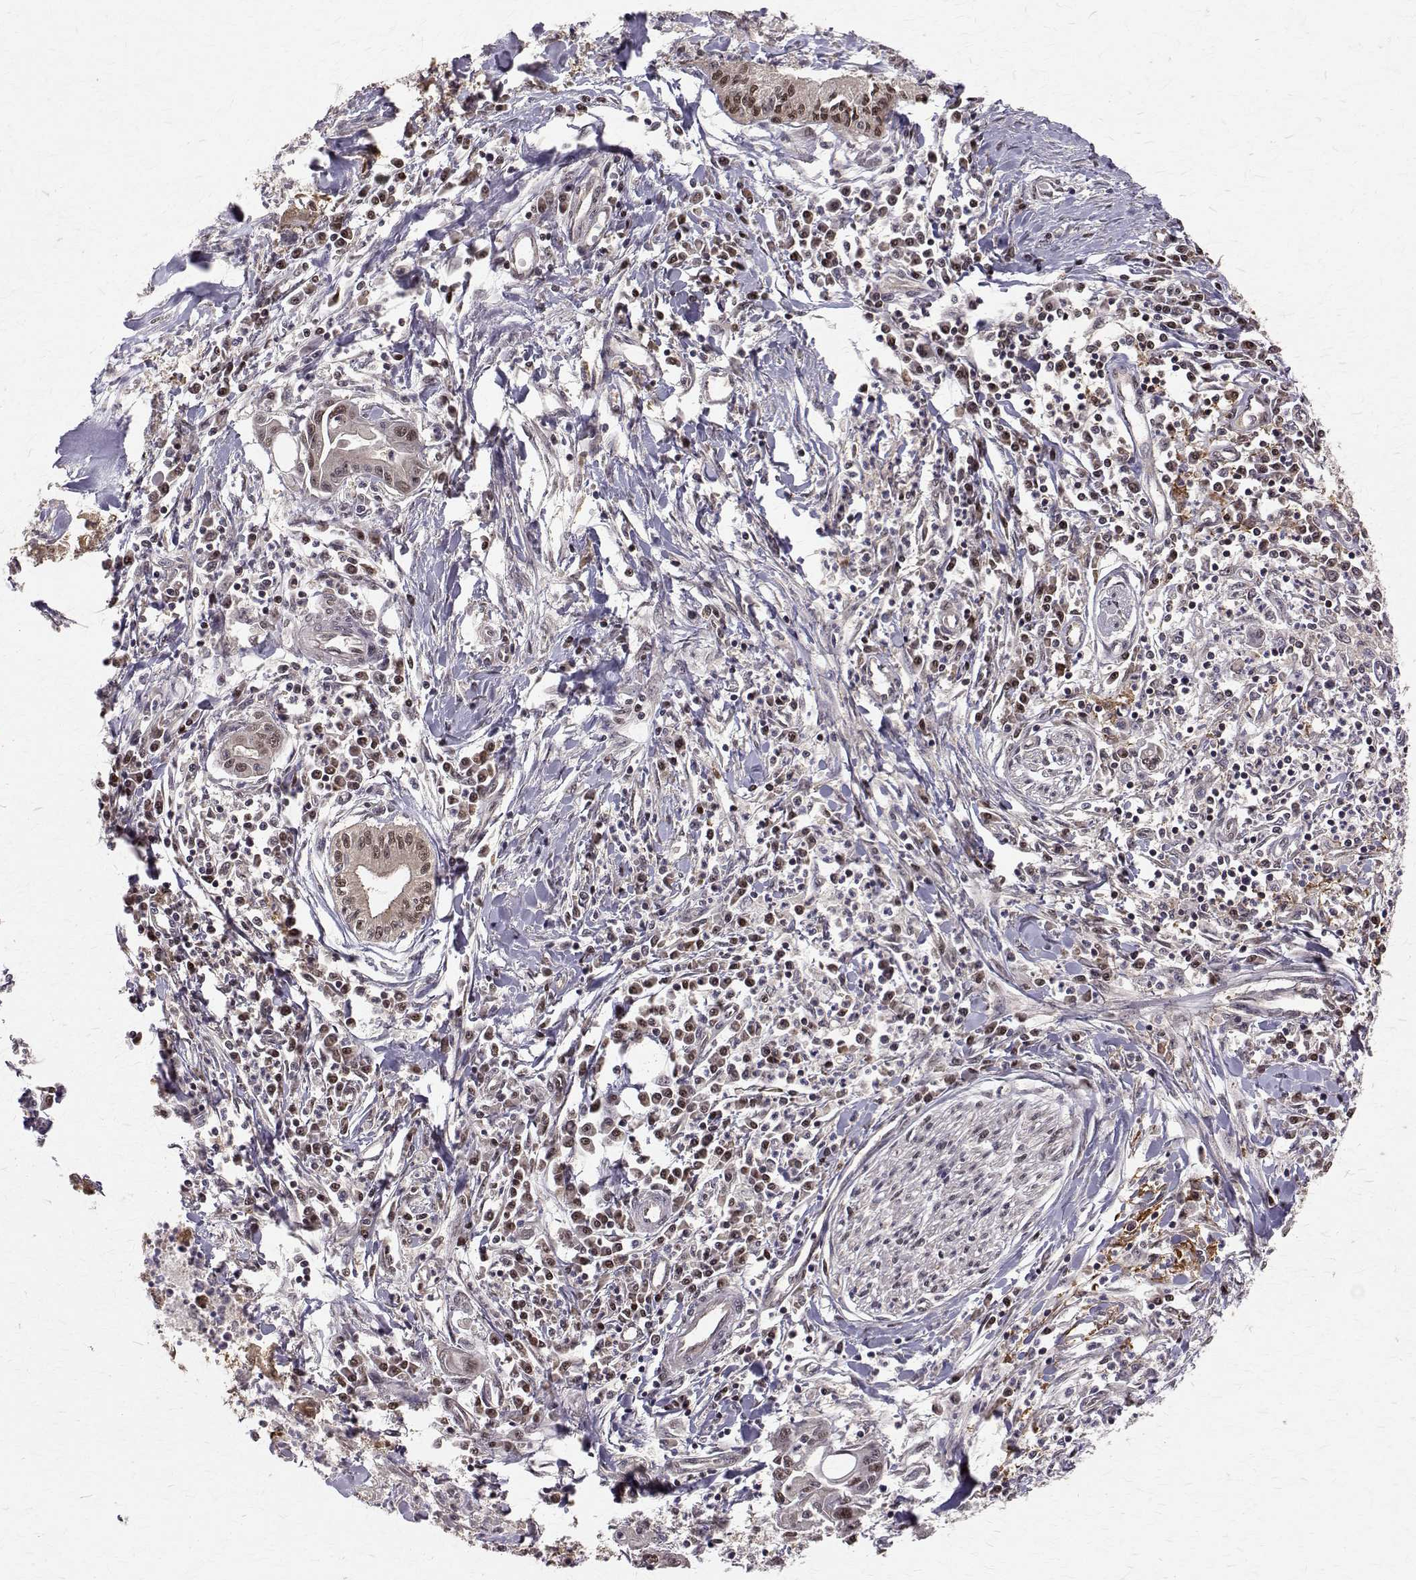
{"staining": {"intensity": "moderate", "quantity": ">75%", "location": "cytoplasmic/membranous,nuclear"}, "tissue": "pancreatic cancer", "cell_type": "Tumor cells", "image_type": "cancer", "snomed": [{"axis": "morphology", "description": "Adenocarcinoma, NOS"}, {"axis": "topography", "description": "Pancreas"}], "caption": "Moderate cytoplasmic/membranous and nuclear positivity is appreciated in approximately >75% of tumor cells in adenocarcinoma (pancreatic).", "gene": "NIF3L1", "patient": {"sex": "male", "age": 72}}